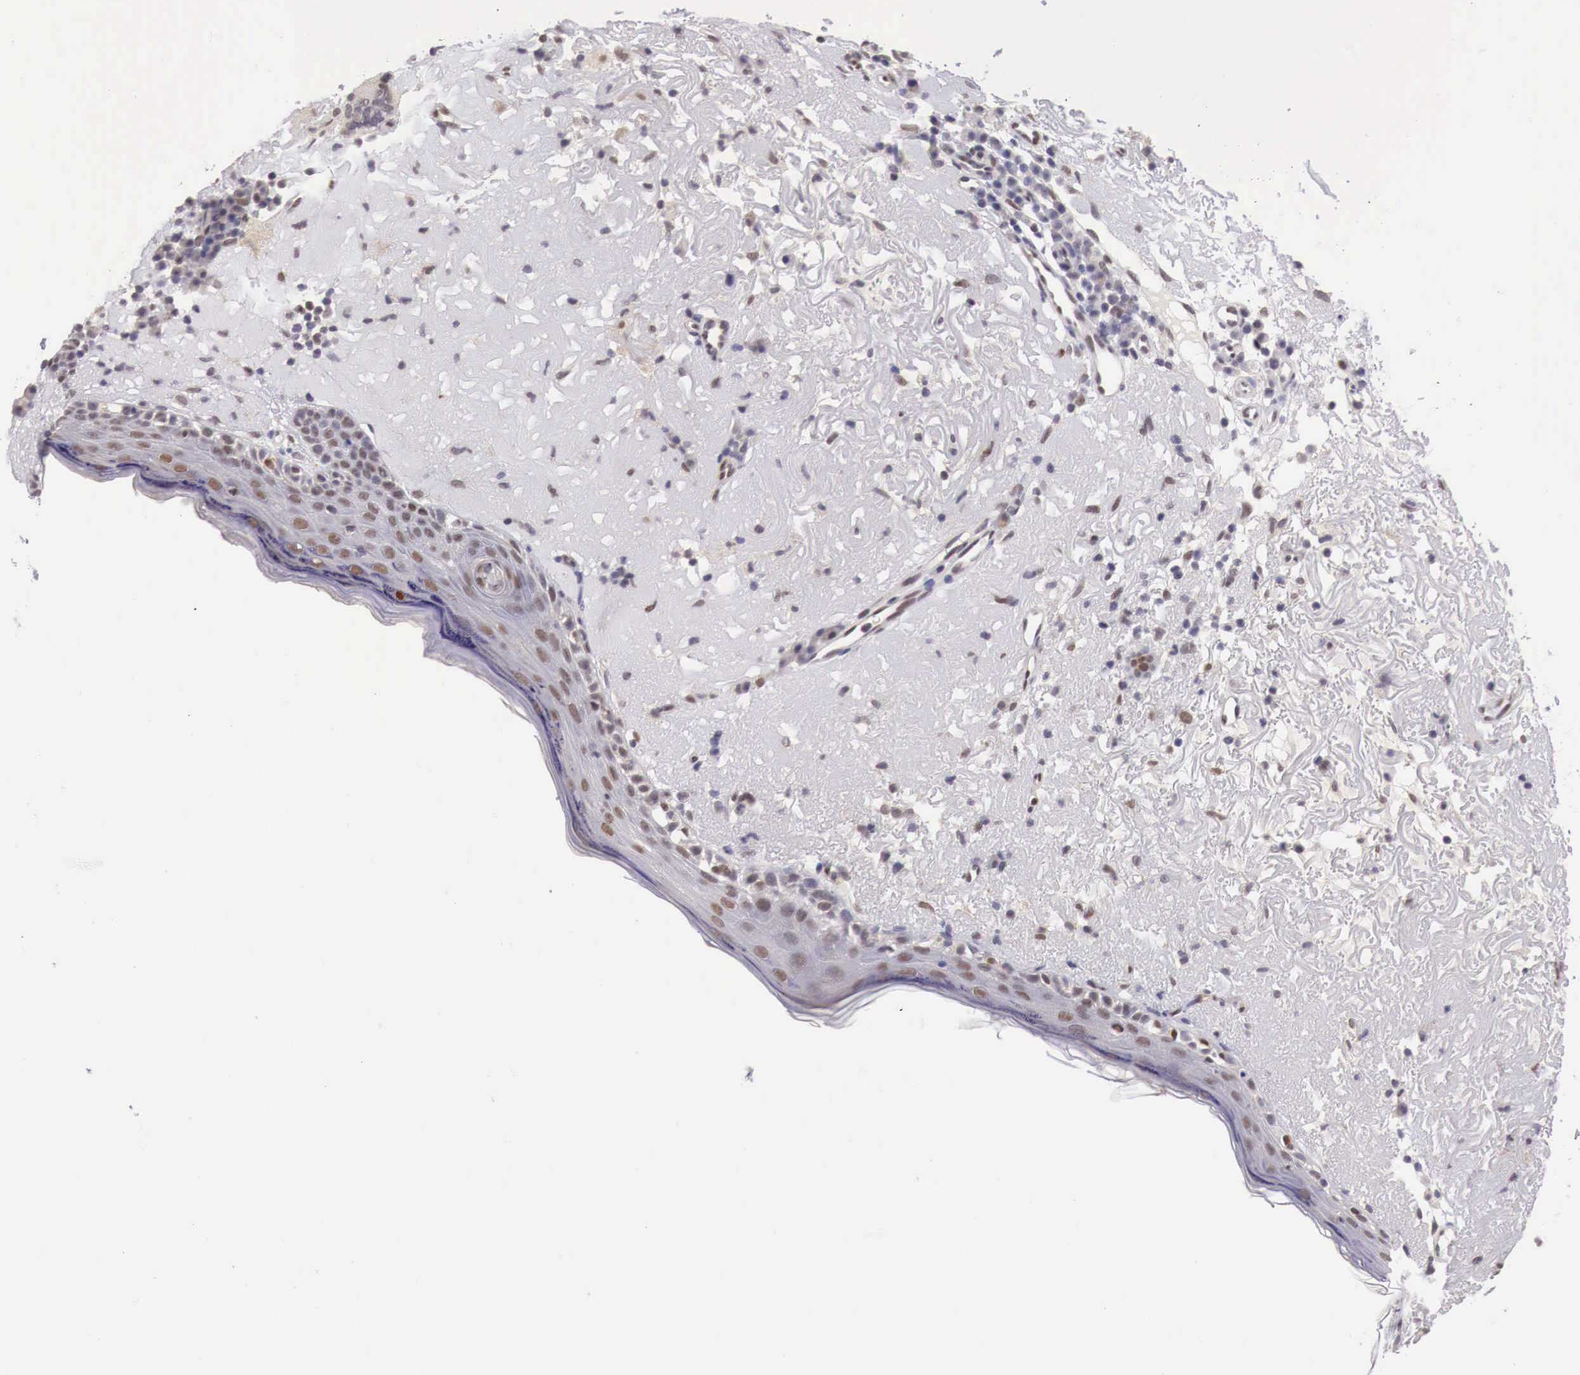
{"staining": {"intensity": "moderate", "quantity": "<25%", "location": "cytoplasmic/membranous,nuclear"}, "tissue": "skin", "cell_type": "Fibroblasts", "image_type": "normal", "snomed": [{"axis": "morphology", "description": "Normal tissue, NOS"}, {"axis": "topography", "description": "Skin"}], "caption": "IHC staining of normal skin, which reveals low levels of moderate cytoplasmic/membranous,nuclear staining in about <25% of fibroblasts indicating moderate cytoplasmic/membranous,nuclear protein positivity. The staining was performed using DAB (3,3'-diaminobenzidine) (brown) for protein detection and nuclei were counterstained in hematoxylin (blue).", "gene": "PABIR2", "patient": {"sex": "female", "age": 90}}